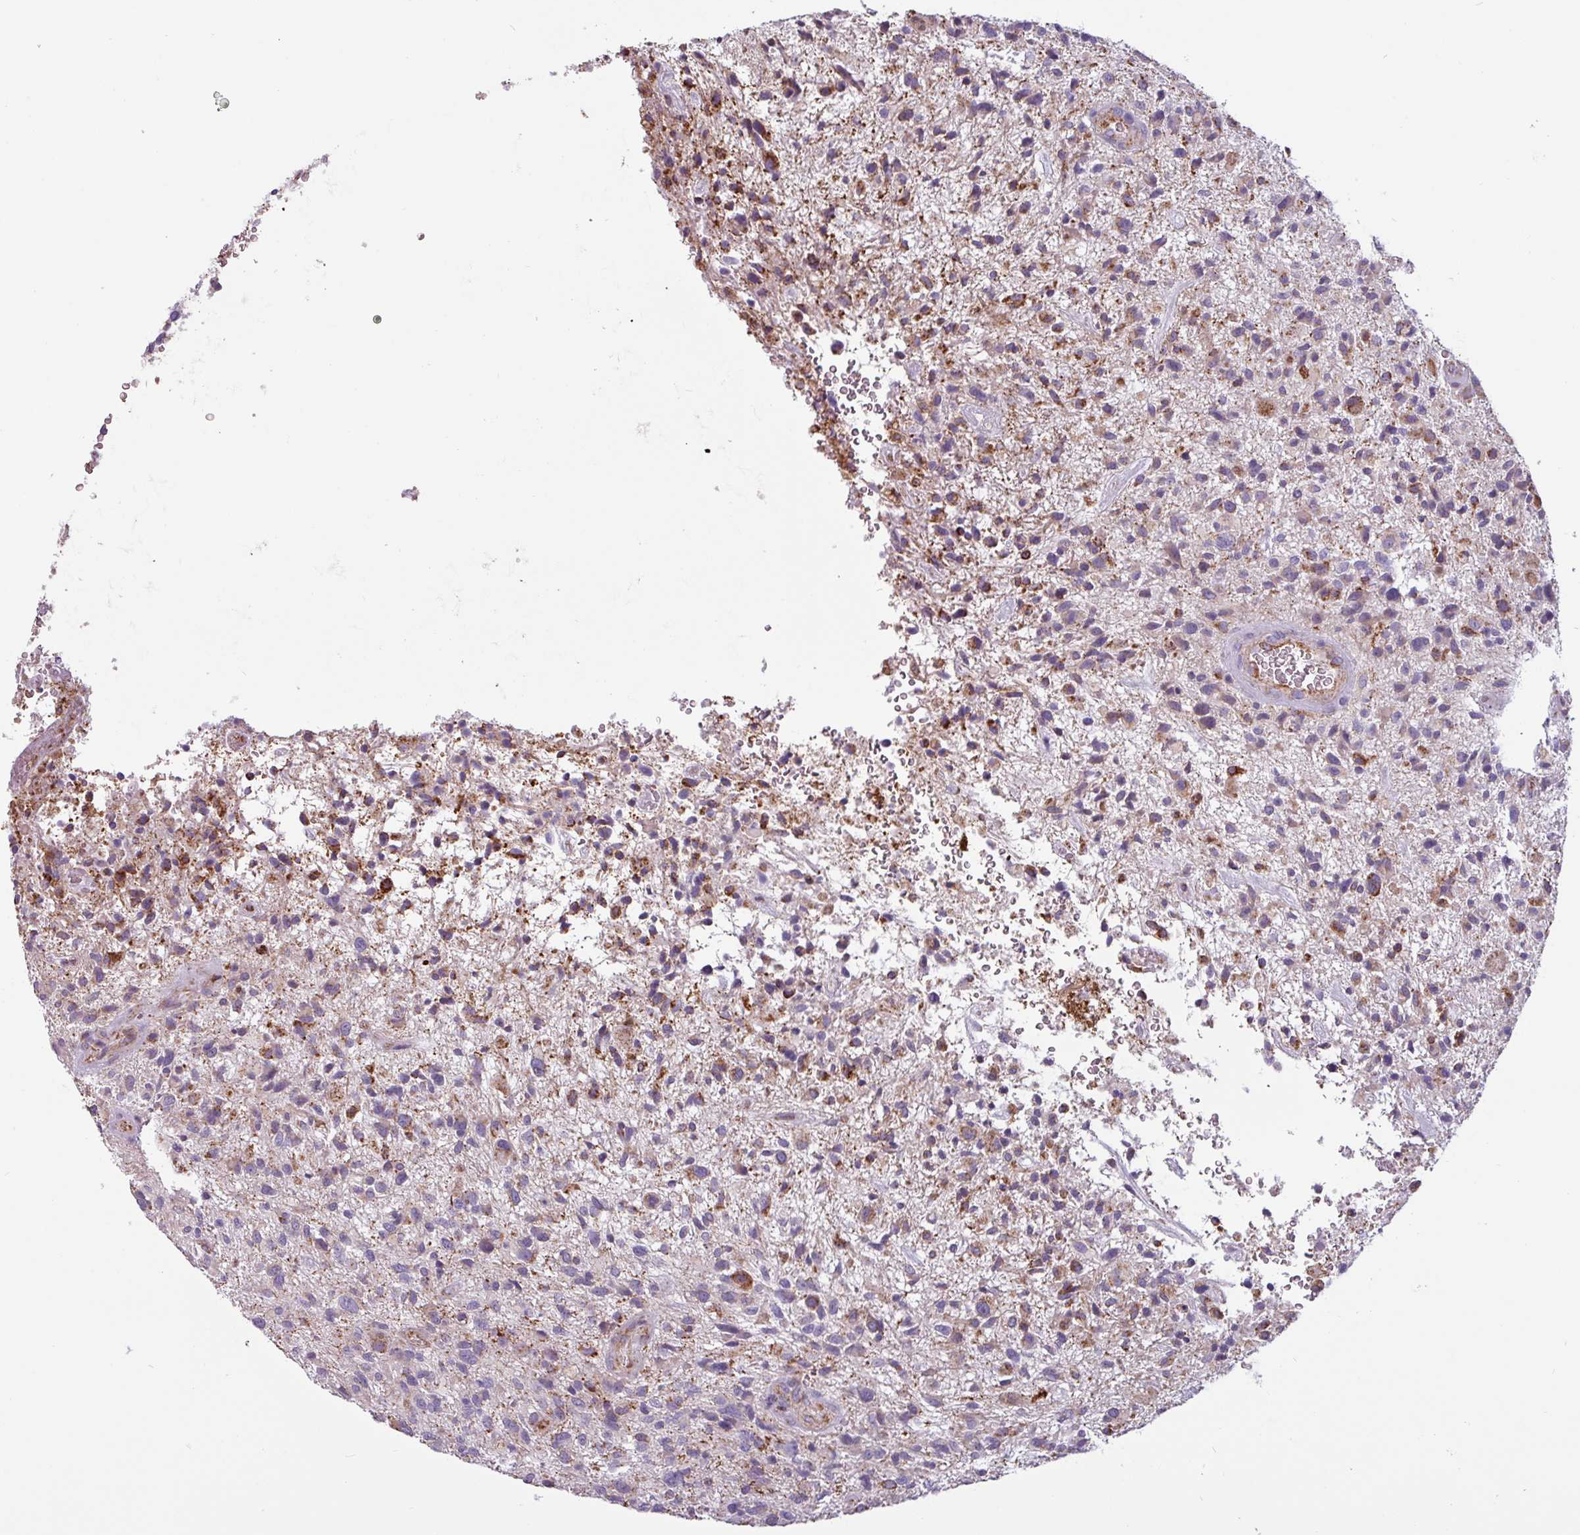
{"staining": {"intensity": "strong", "quantity": "<25%", "location": "cytoplasmic/membranous"}, "tissue": "glioma", "cell_type": "Tumor cells", "image_type": "cancer", "snomed": [{"axis": "morphology", "description": "Glioma, malignant, High grade"}, {"axis": "topography", "description": "Brain"}], "caption": "The photomicrograph shows staining of malignant glioma (high-grade), revealing strong cytoplasmic/membranous protein positivity (brown color) within tumor cells.", "gene": "CAMK1", "patient": {"sex": "male", "age": 47}}